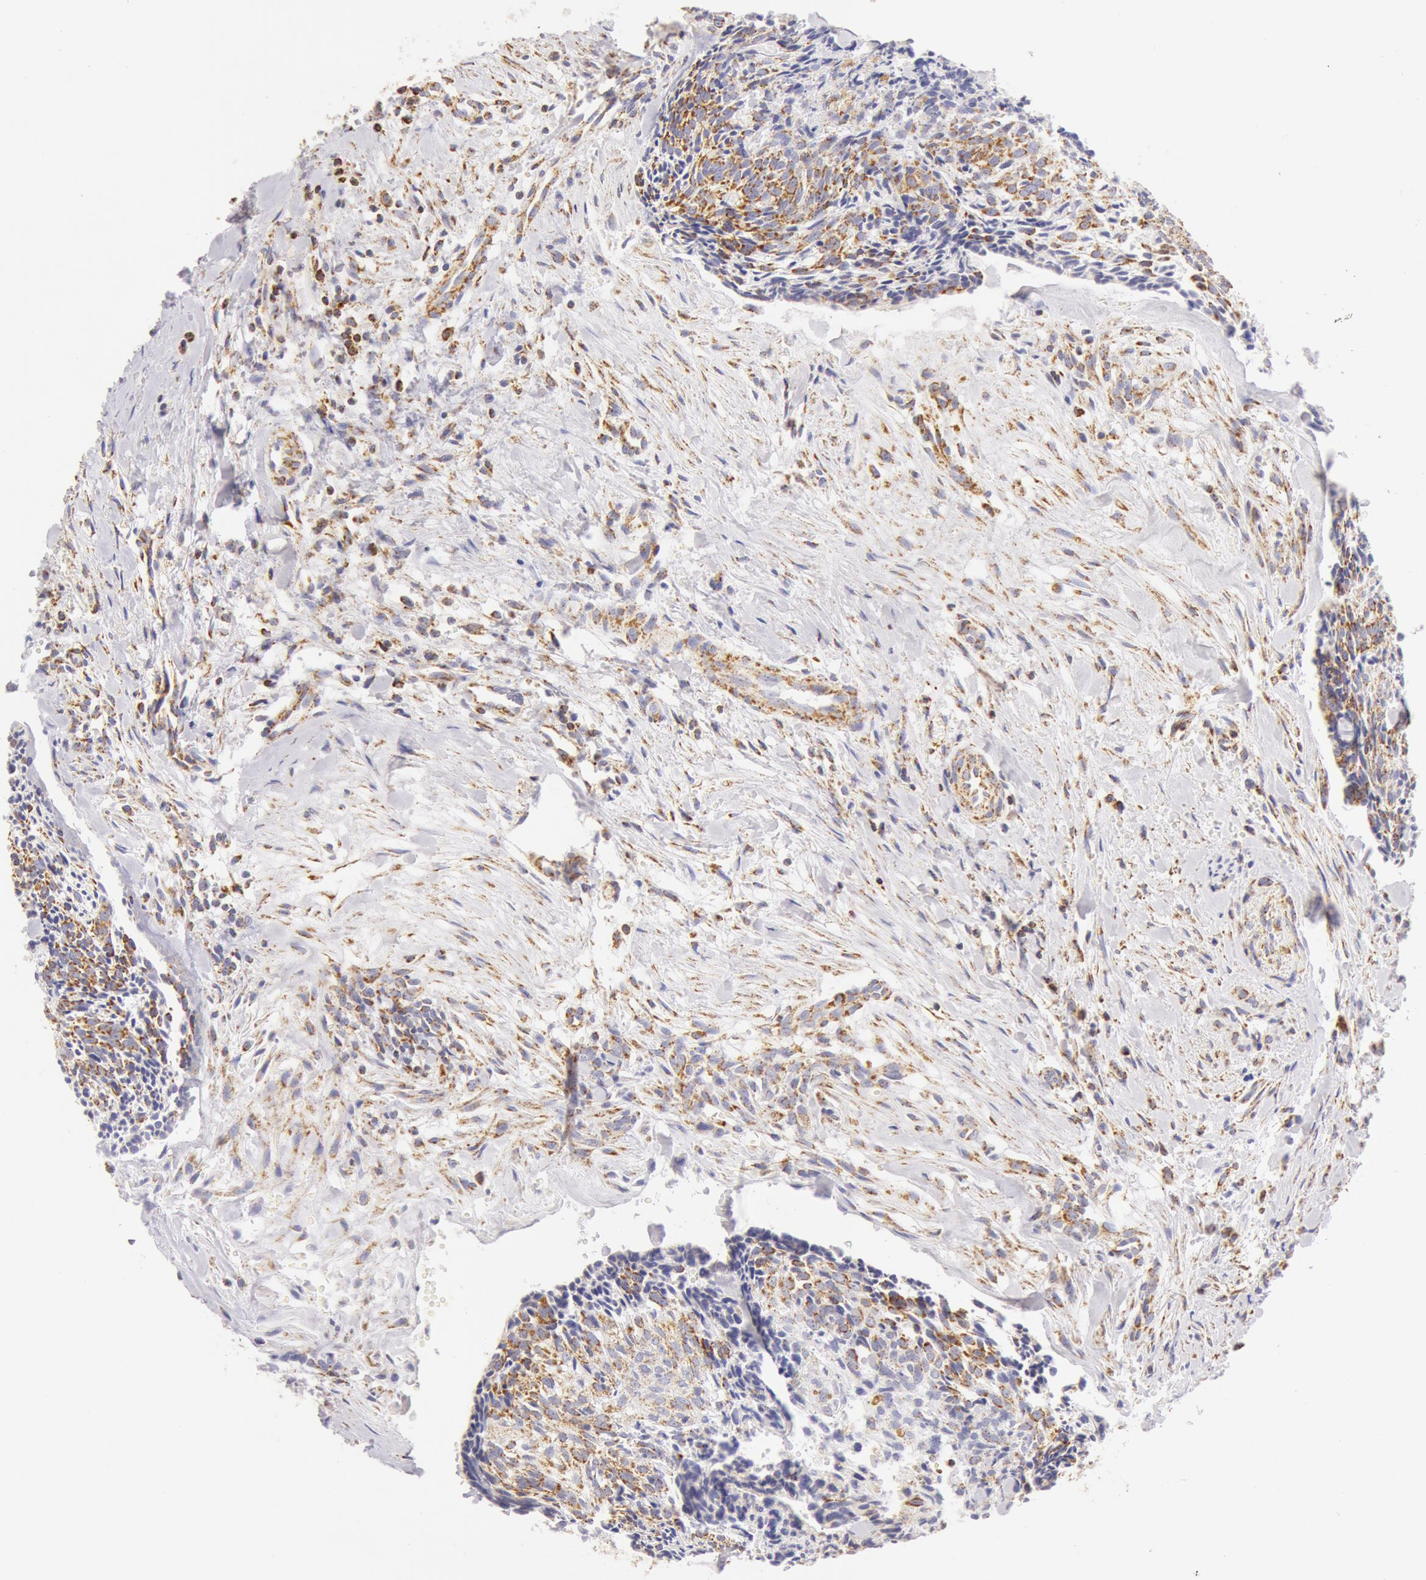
{"staining": {"intensity": "moderate", "quantity": "25%-75%", "location": "cytoplasmic/membranous"}, "tissue": "head and neck cancer", "cell_type": "Tumor cells", "image_type": "cancer", "snomed": [{"axis": "morphology", "description": "Squamous cell carcinoma, NOS"}, {"axis": "topography", "description": "Salivary gland"}, {"axis": "topography", "description": "Head-Neck"}], "caption": "A brown stain labels moderate cytoplasmic/membranous staining of a protein in squamous cell carcinoma (head and neck) tumor cells.", "gene": "ATP5F1B", "patient": {"sex": "male", "age": 70}}